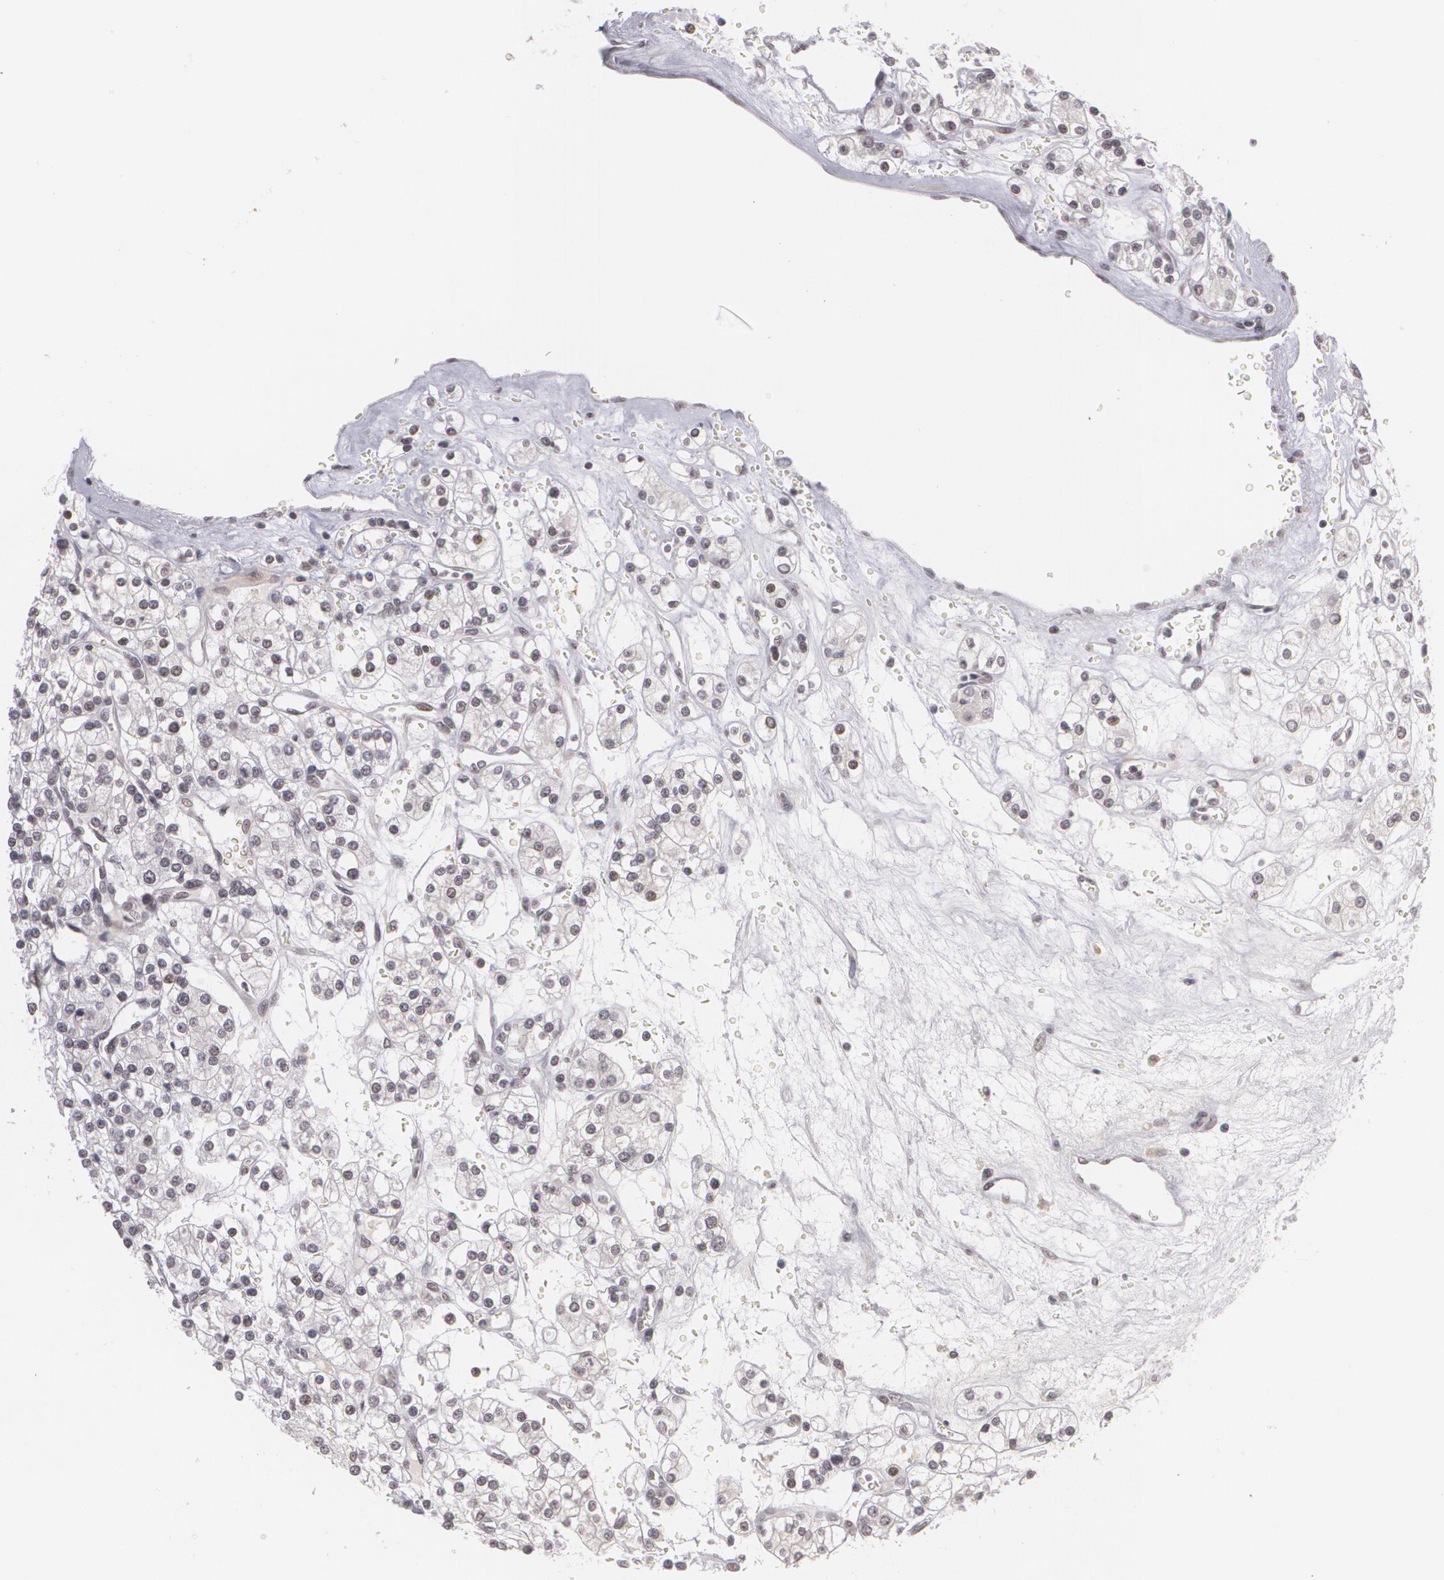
{"staining": {"intensity": "negative", "quantity": "none", "location": "none"}, "tissue": "renal cancer", "cell_type": "Tumor cells", "image_type": "cancer", "snomed": [{"axis": "morphology", "description": "Adenocarcinoma, NOS"}, {"axis": "topography", "description": "Kidney"}], "caption": "Renal cancer (adenocarcinoma) stained for a protein using IHC exhibits no expression tumor cells.", "gene": "RRP7A", "patient": {"sex": "female", "age": 62}}